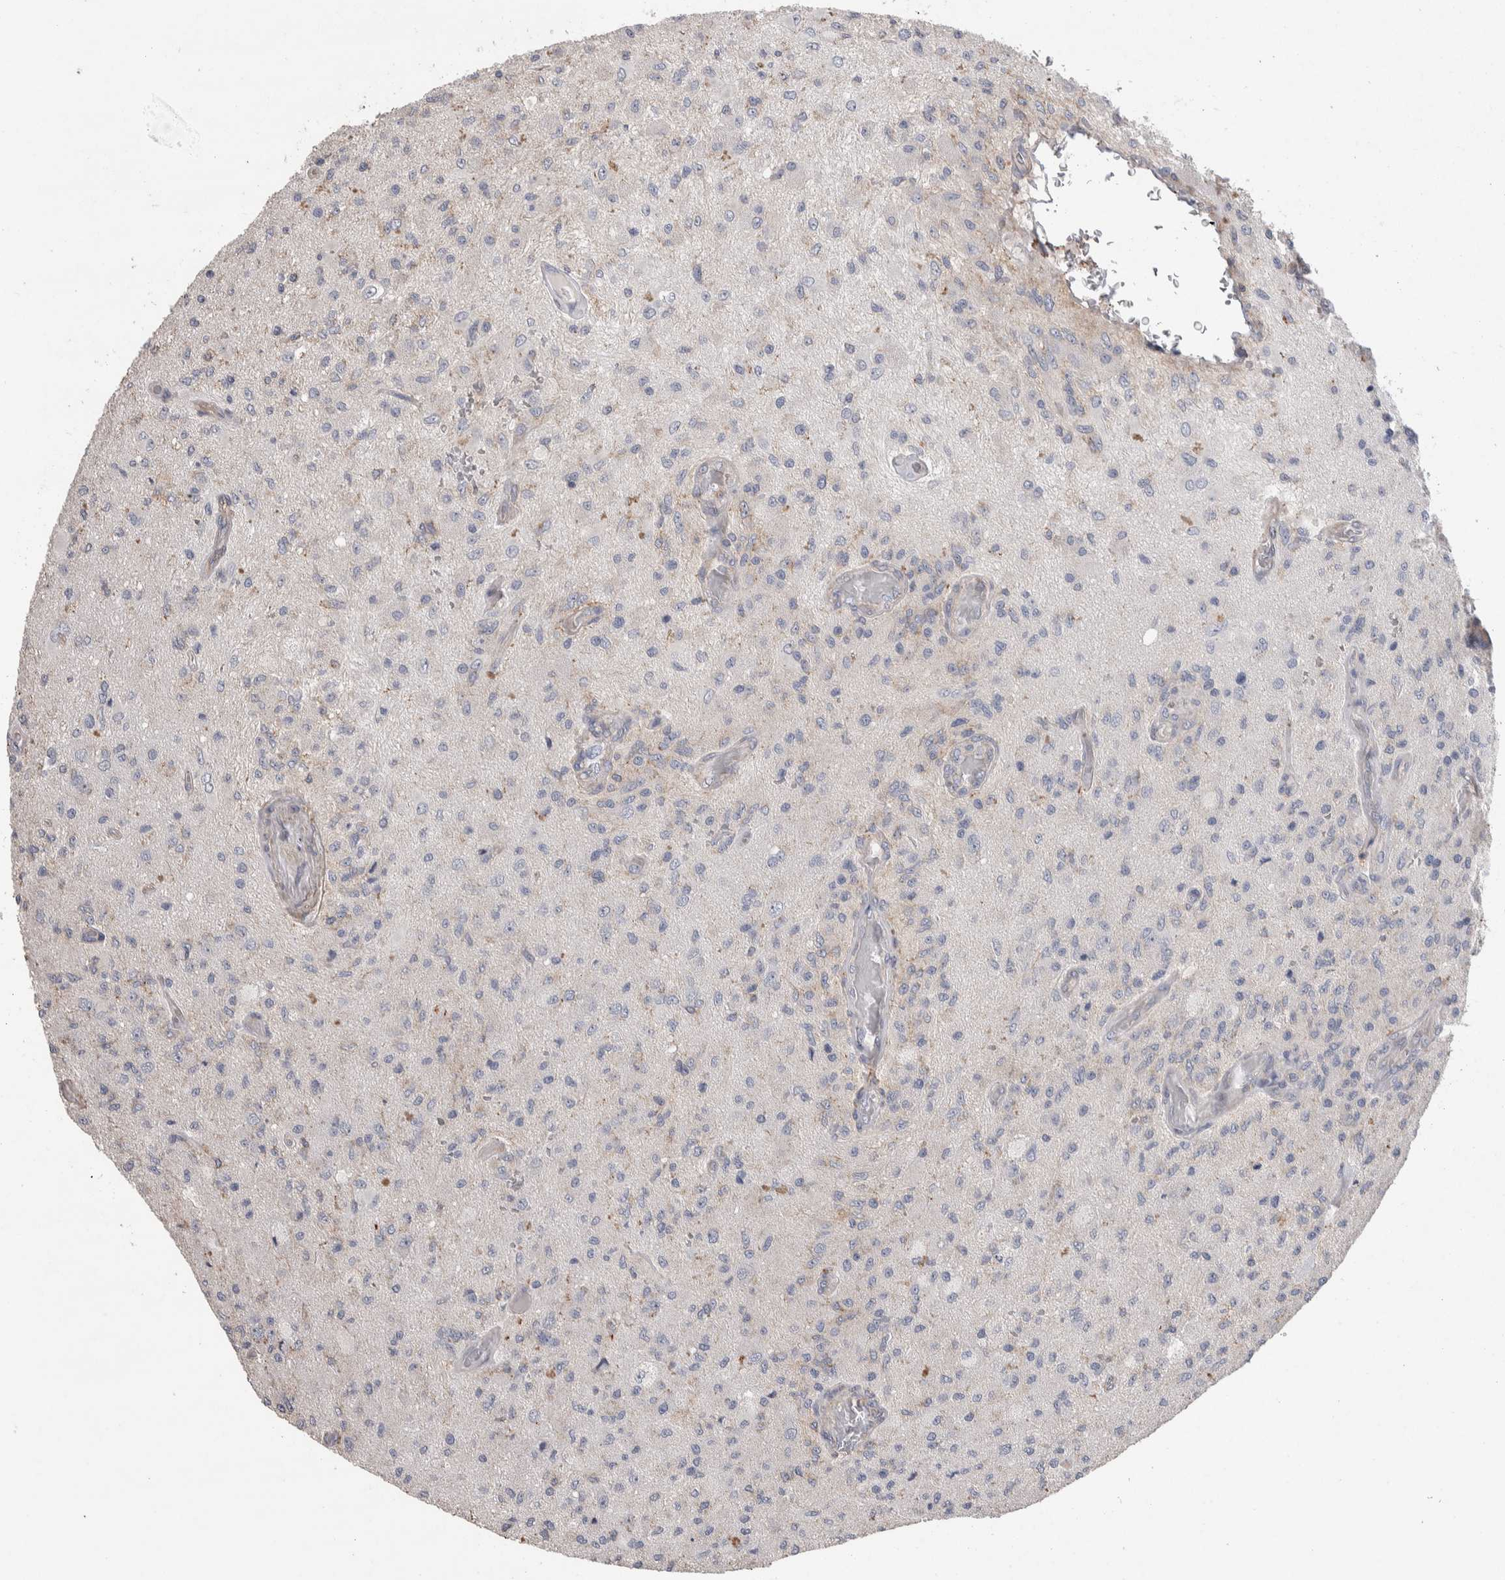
{"staining": {"intensity": "negative", "quantity": "none", "location": "none"}, "tissue": "glioma", "cell_type": "Tumor cells", "image_type": "cancer", "snomed": [{"axis": "morphology", "description": "Normal tissue, NOS"}, {"axis": "morphology", "description": "Glioma, malignant, High grade"}, {"axis": "topography", "description": "Cerebral cortex"}], "caption": "Tumor cells show no significant expression in glioma.", "gene": "GCNA", "patient": {"sex": "male", "age": 77}}